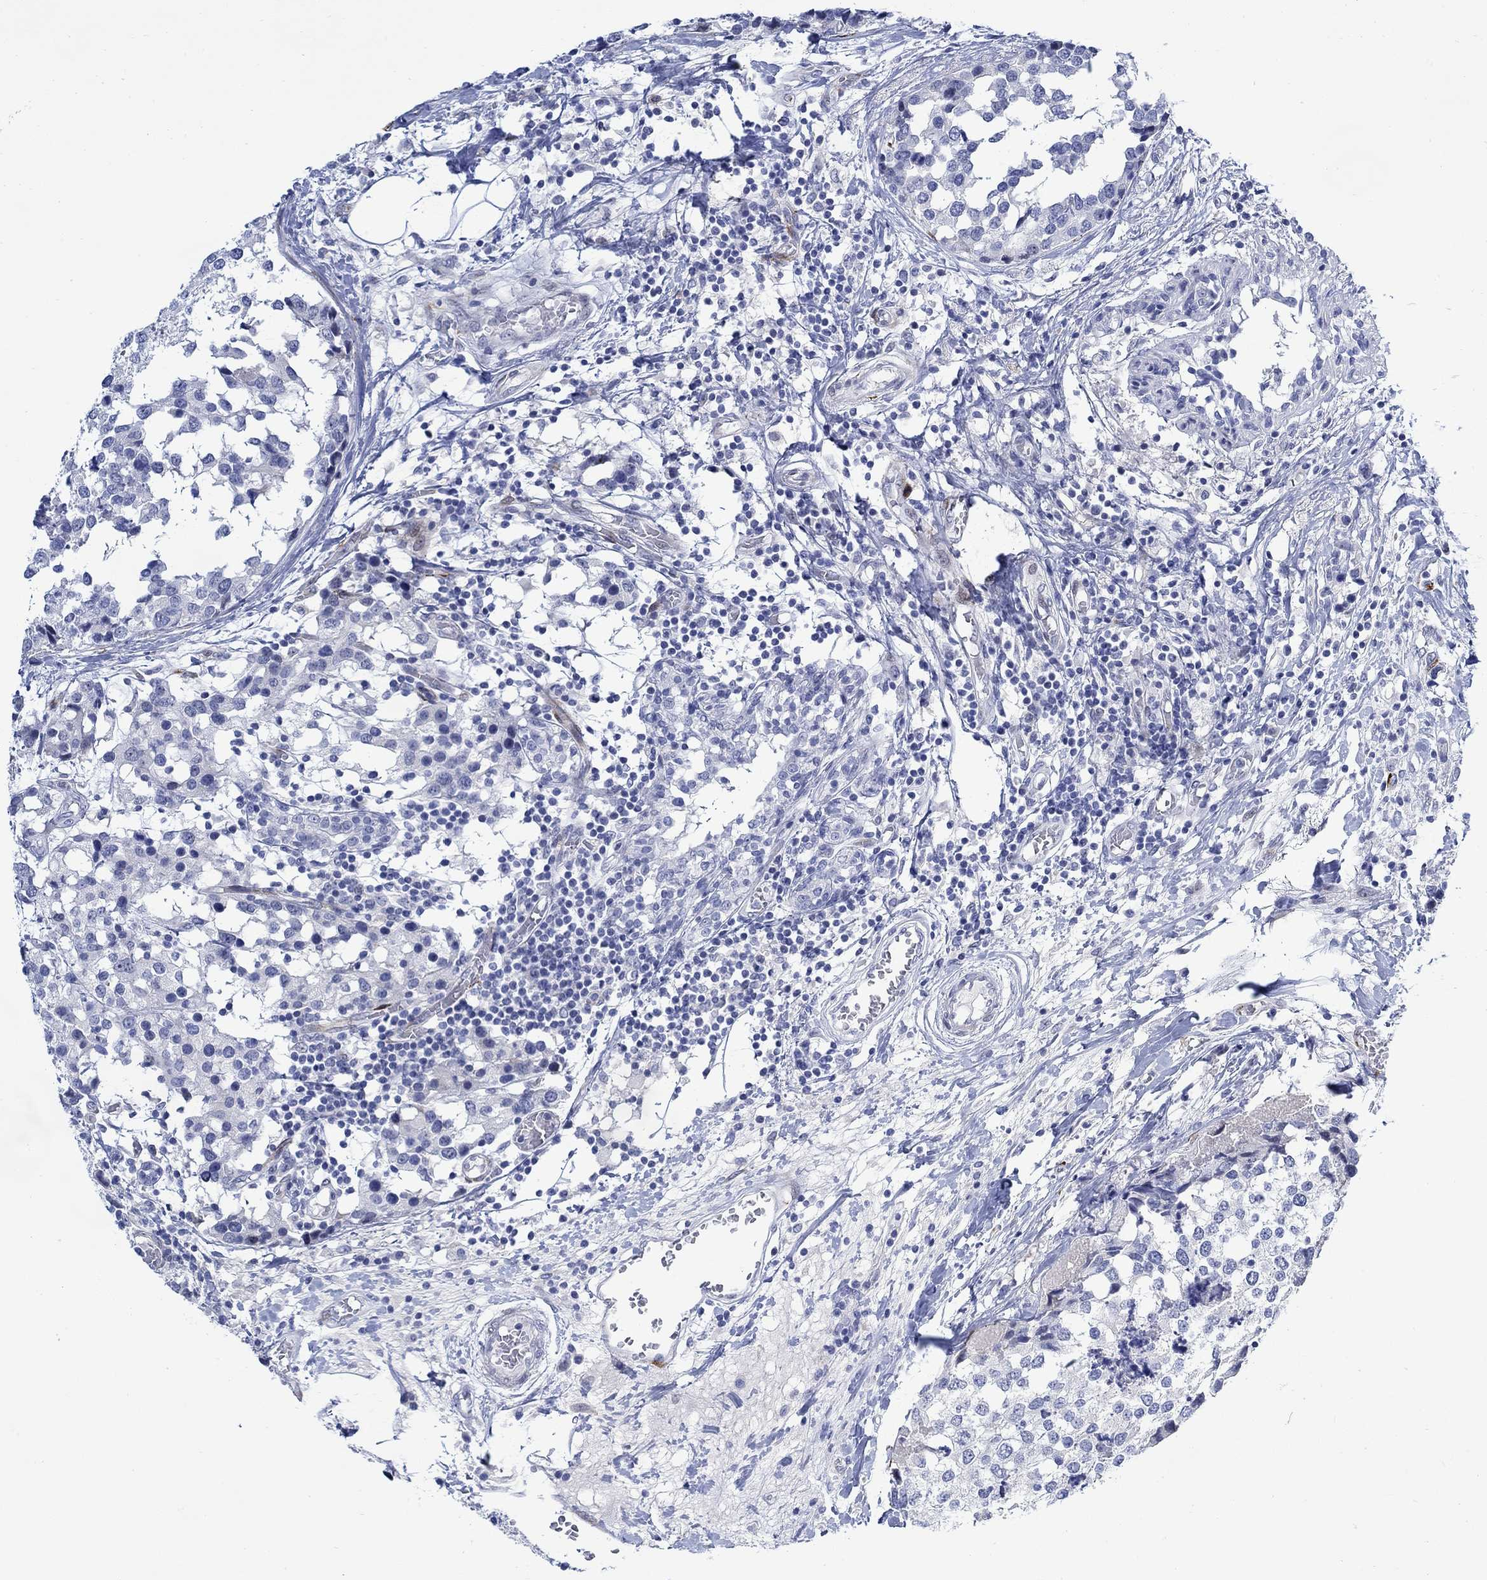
{"staining": {"intensity": "negative", "quantity": "none", "location": "none"}, "tissue": "breast cancer", "cell_type": "Tumor cells", "image_type": "cancer", "snomed": [{"axis": "morphology", "description": "Lobular carcinoma"}, {"axis": "topography", "description": "Breast"}], "caption": "Protein analysis of breast cancer exhibits no significant positivity in tumor cells.", "gene": "KSR2", "patient": {"sex": "female", "age": 59}}